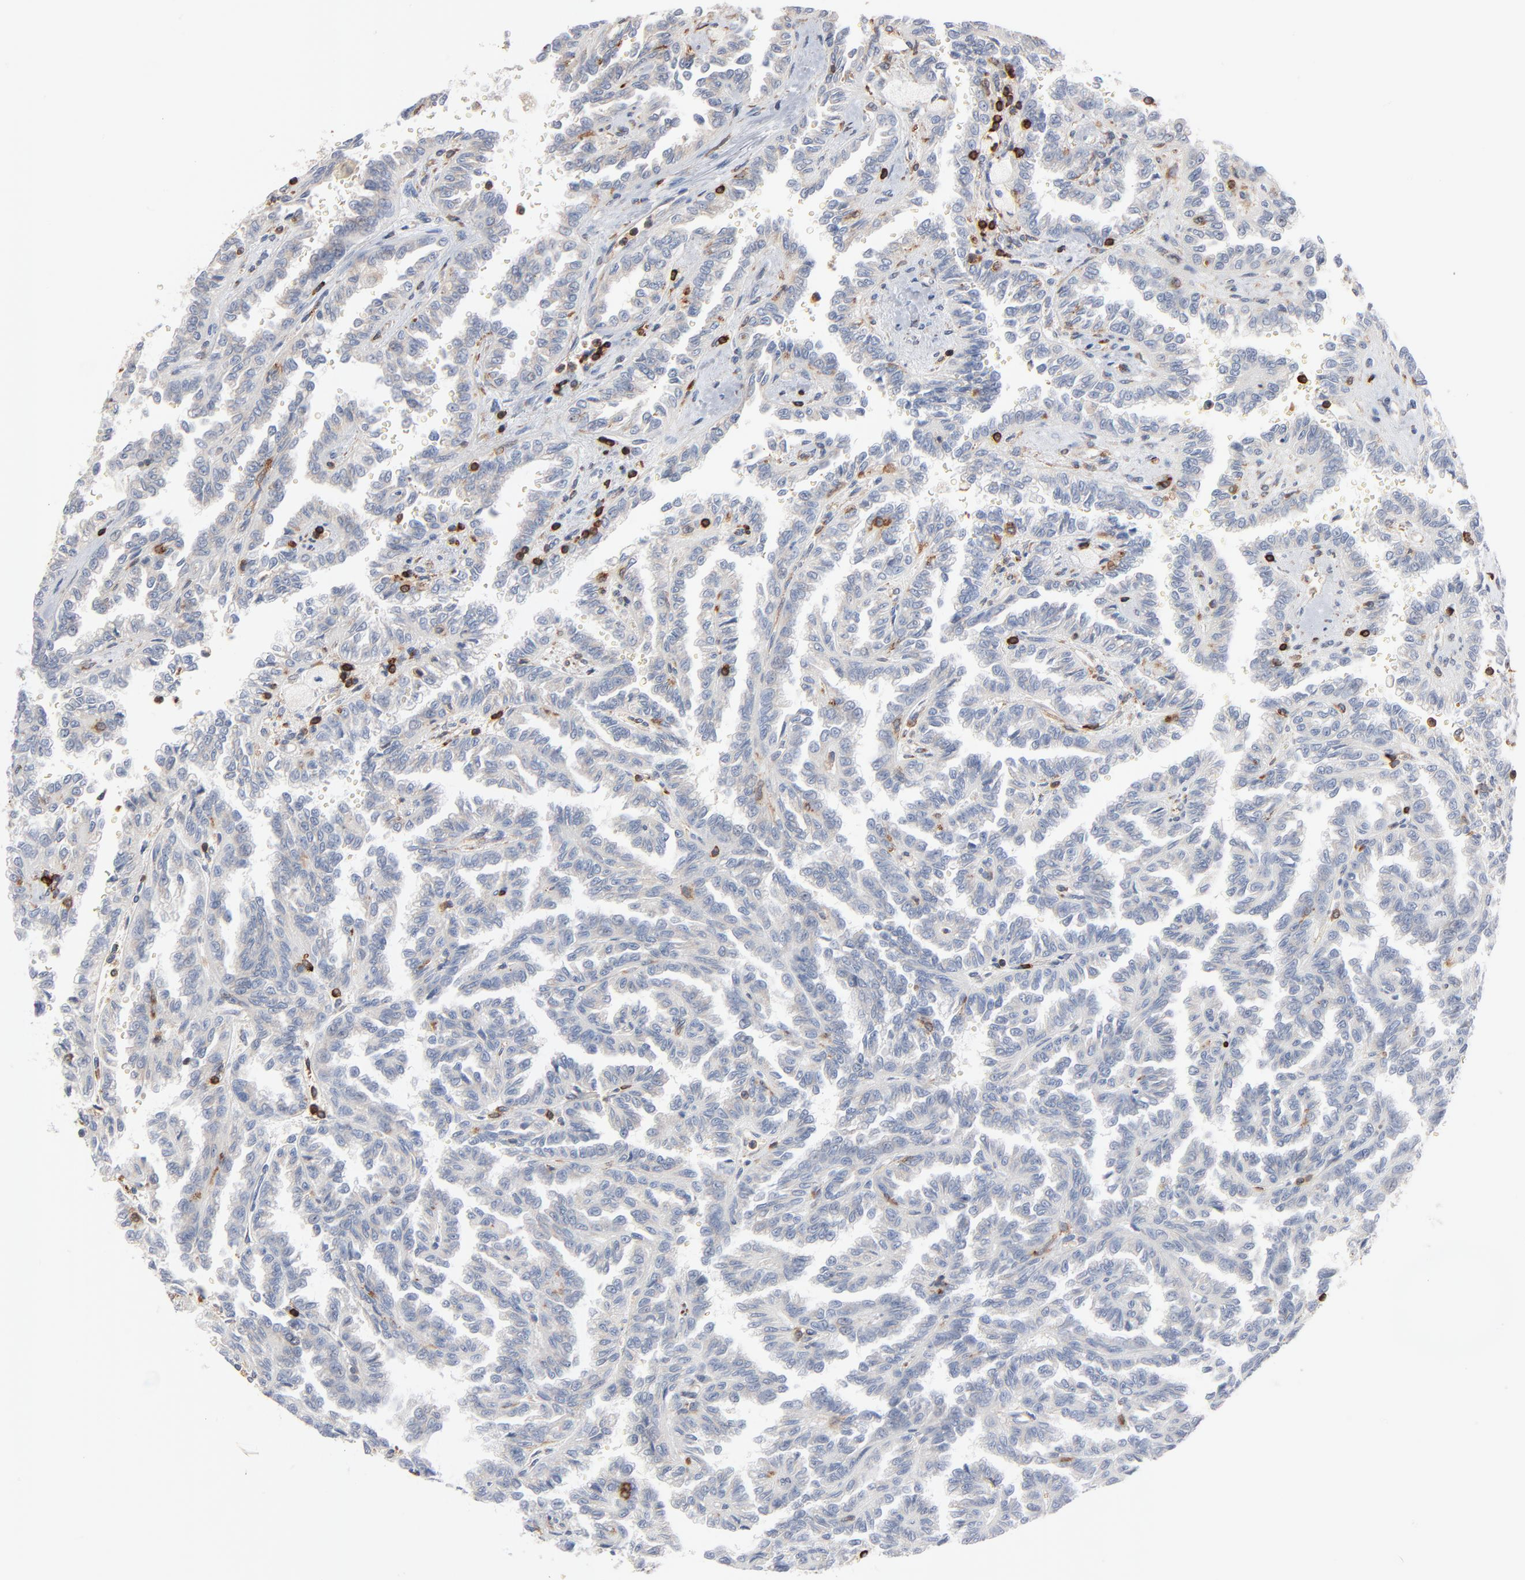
{"staining": {"intensity": "negative", "quantity": "none", "location": "none"}, "tissue": "renal cancer", "cell_type": "Tumor cells", "image_type": "cancer", "snomed": [{"axis": "morphology", "description": "Inflammation, NOS"}, {"axis": "morphology", "description": "Adenocarcinoma, NOS"}, {"axis": "topography", "description": "Kidney"}], "caption": "High magnification brightfield microscopy of renal cancer (adenocarcinoma) stained with DAB (3,3'-diaminobenzidine) (brown) and counterstained with hematoxylin (blue): tumor cells show no significant positivity.", "gene": "SH3KBP1", "patient": {"sex": "male", "age": 68}}